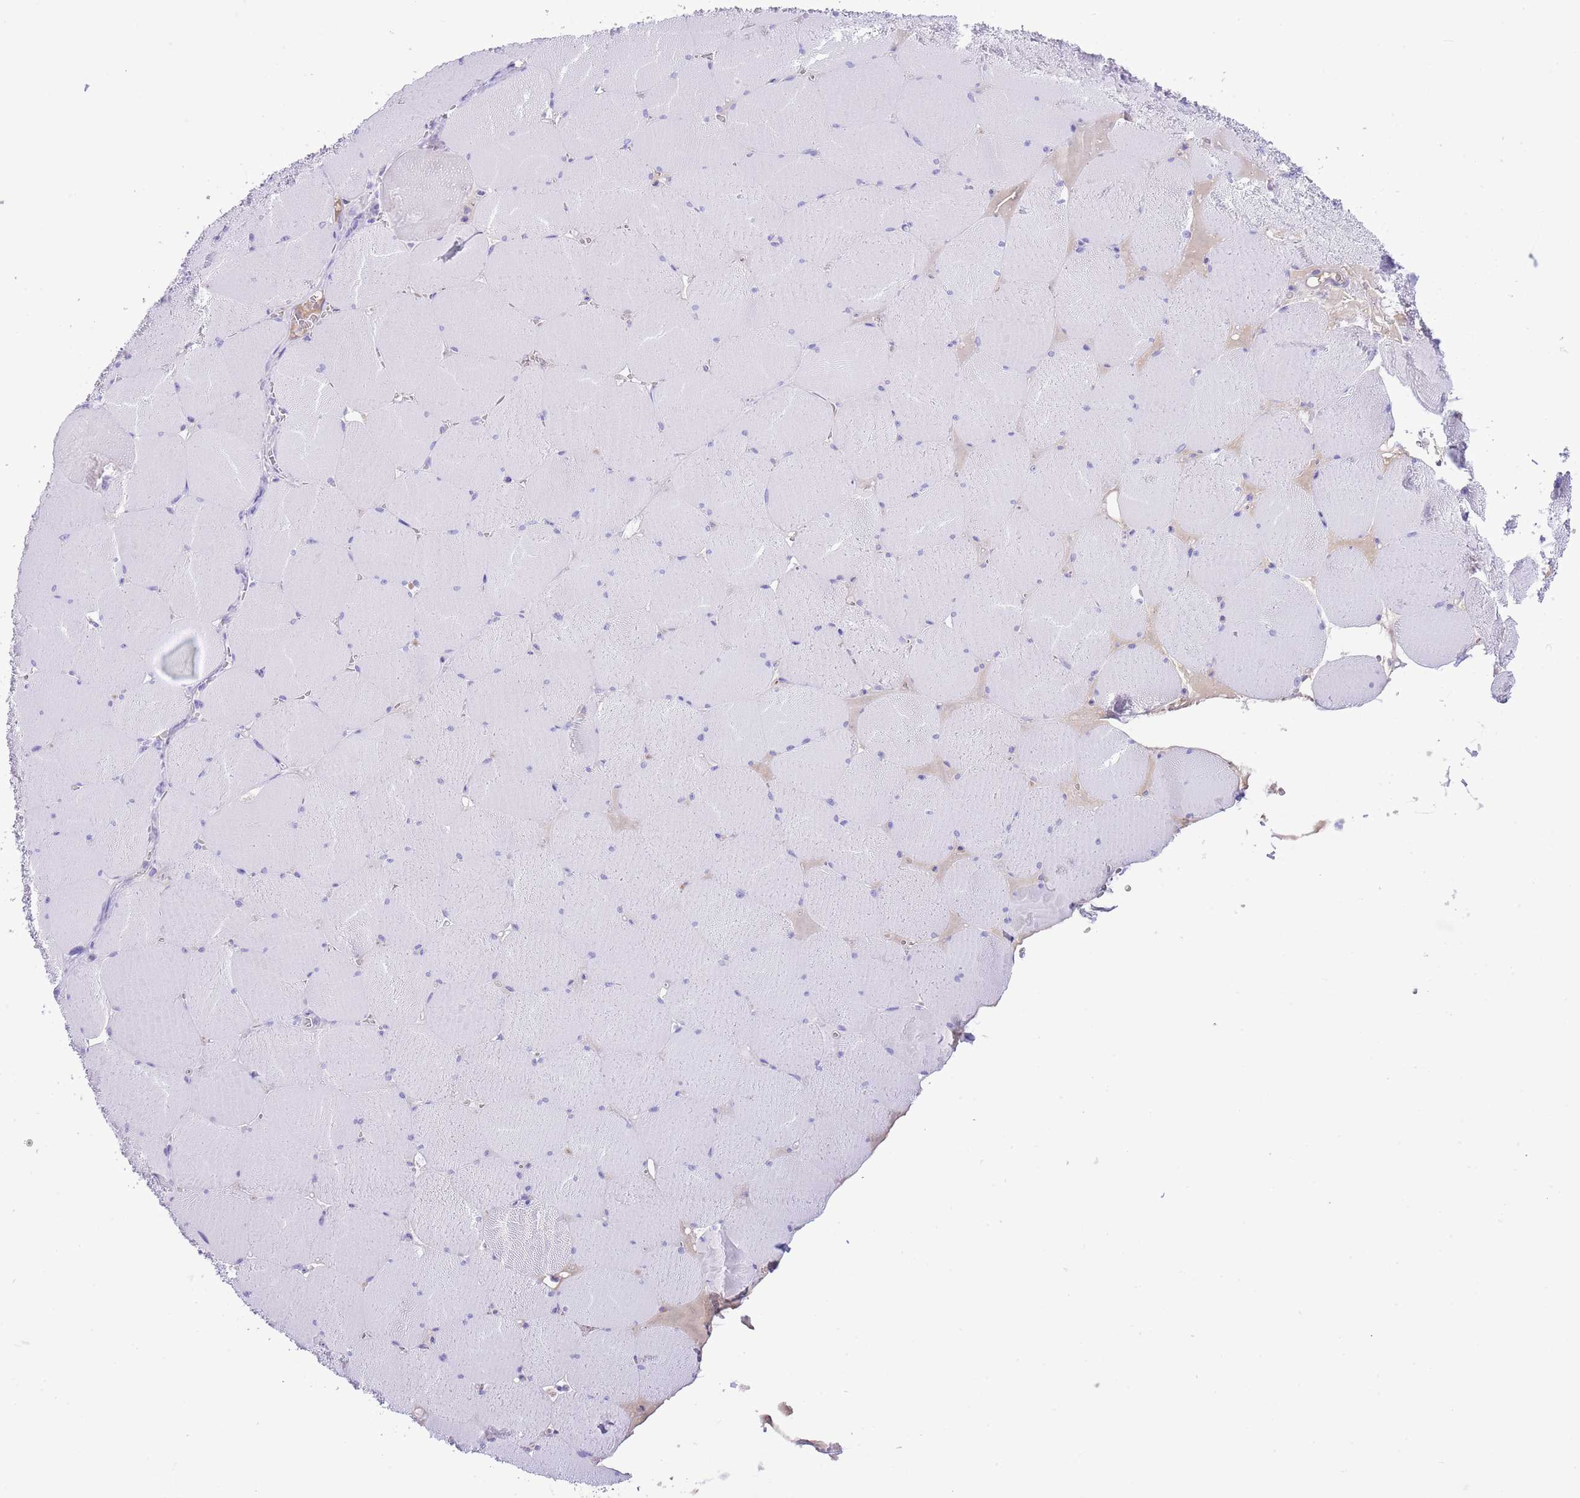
{"staining": {"intensity": "negative", "quantity": "none", "location": "none"}, "tissue": "skeletal muscle", "cell_type": "Myocytes", "image_type": "normal", "snomed": [{"axis": "morphology", "description": "Normal tissue, NOS"}, {"axis": "topography", "description": "Skeletal muscle"}, {"axis": "topography", "description": "Head-Neck"}], "caption": "IHC micrograph of normal skeletal muscle: human skeletal muscle stained with DAB (3,3'-diaminobenzidine) shows no significant protein staining in myocytes.", "gene": "IGF1", "patient": {"sex": "male", "age": 66}}